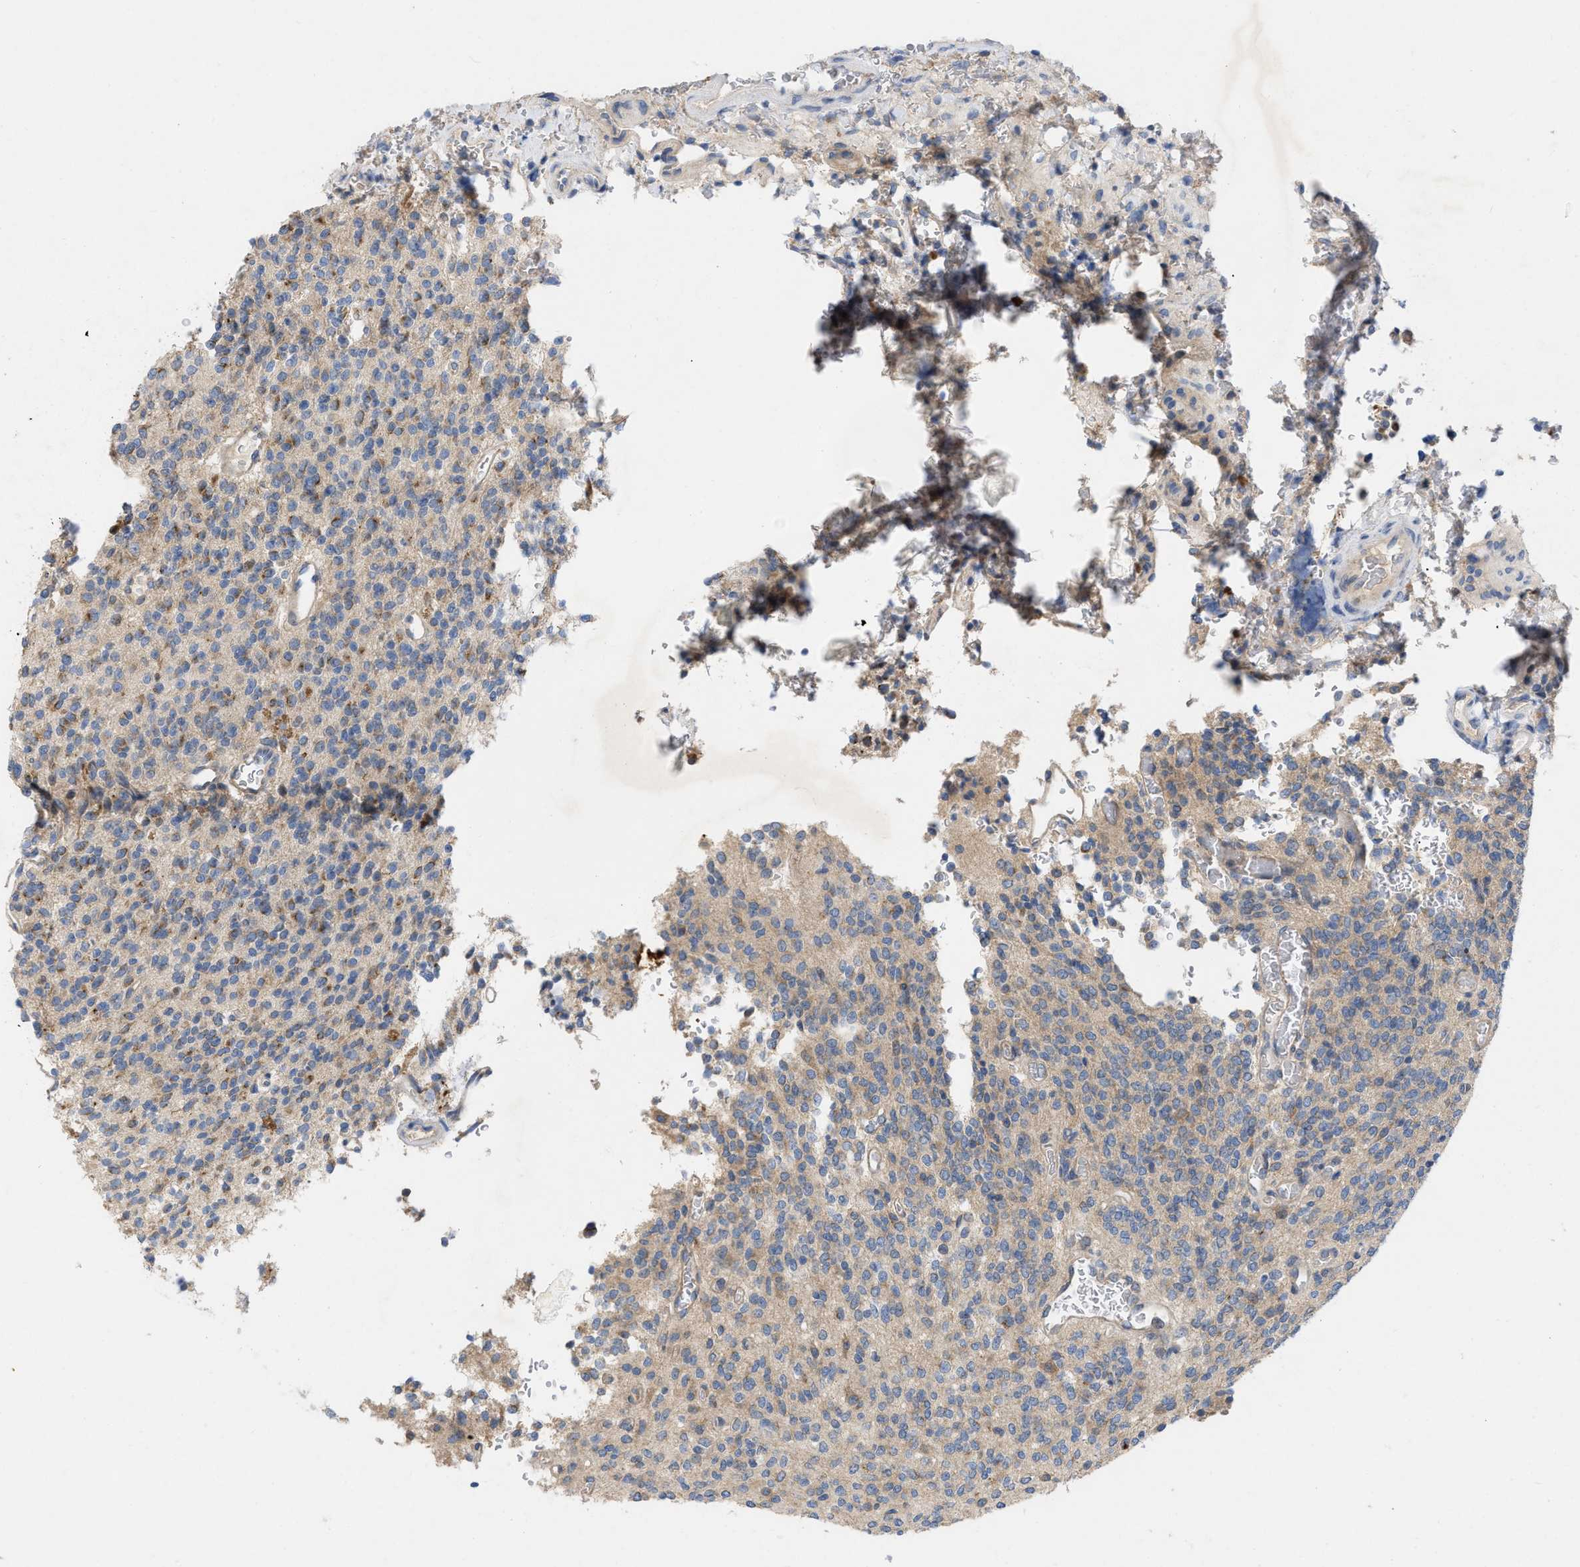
{"staining": {"intensity": "weak", "quantity": "<25%", "location": "cytoplasmic/membranous"}, "tissue": "glioma", "cell_type": "Tumor cells", "image_type": "cancer", "snomed": [{"axis": "morphology", "description": "Glioma, malignant, High grade"}, {"axis": "topography", "description": "Brain"}], "caption": "Malignant glioma (high-grade) was stained to show a protein in brown. There is no significant expression in tumor cells. Nuclei are stained in blue.", "gene": "TMEM131", "patient": {"sex": "male", "age": 34}}